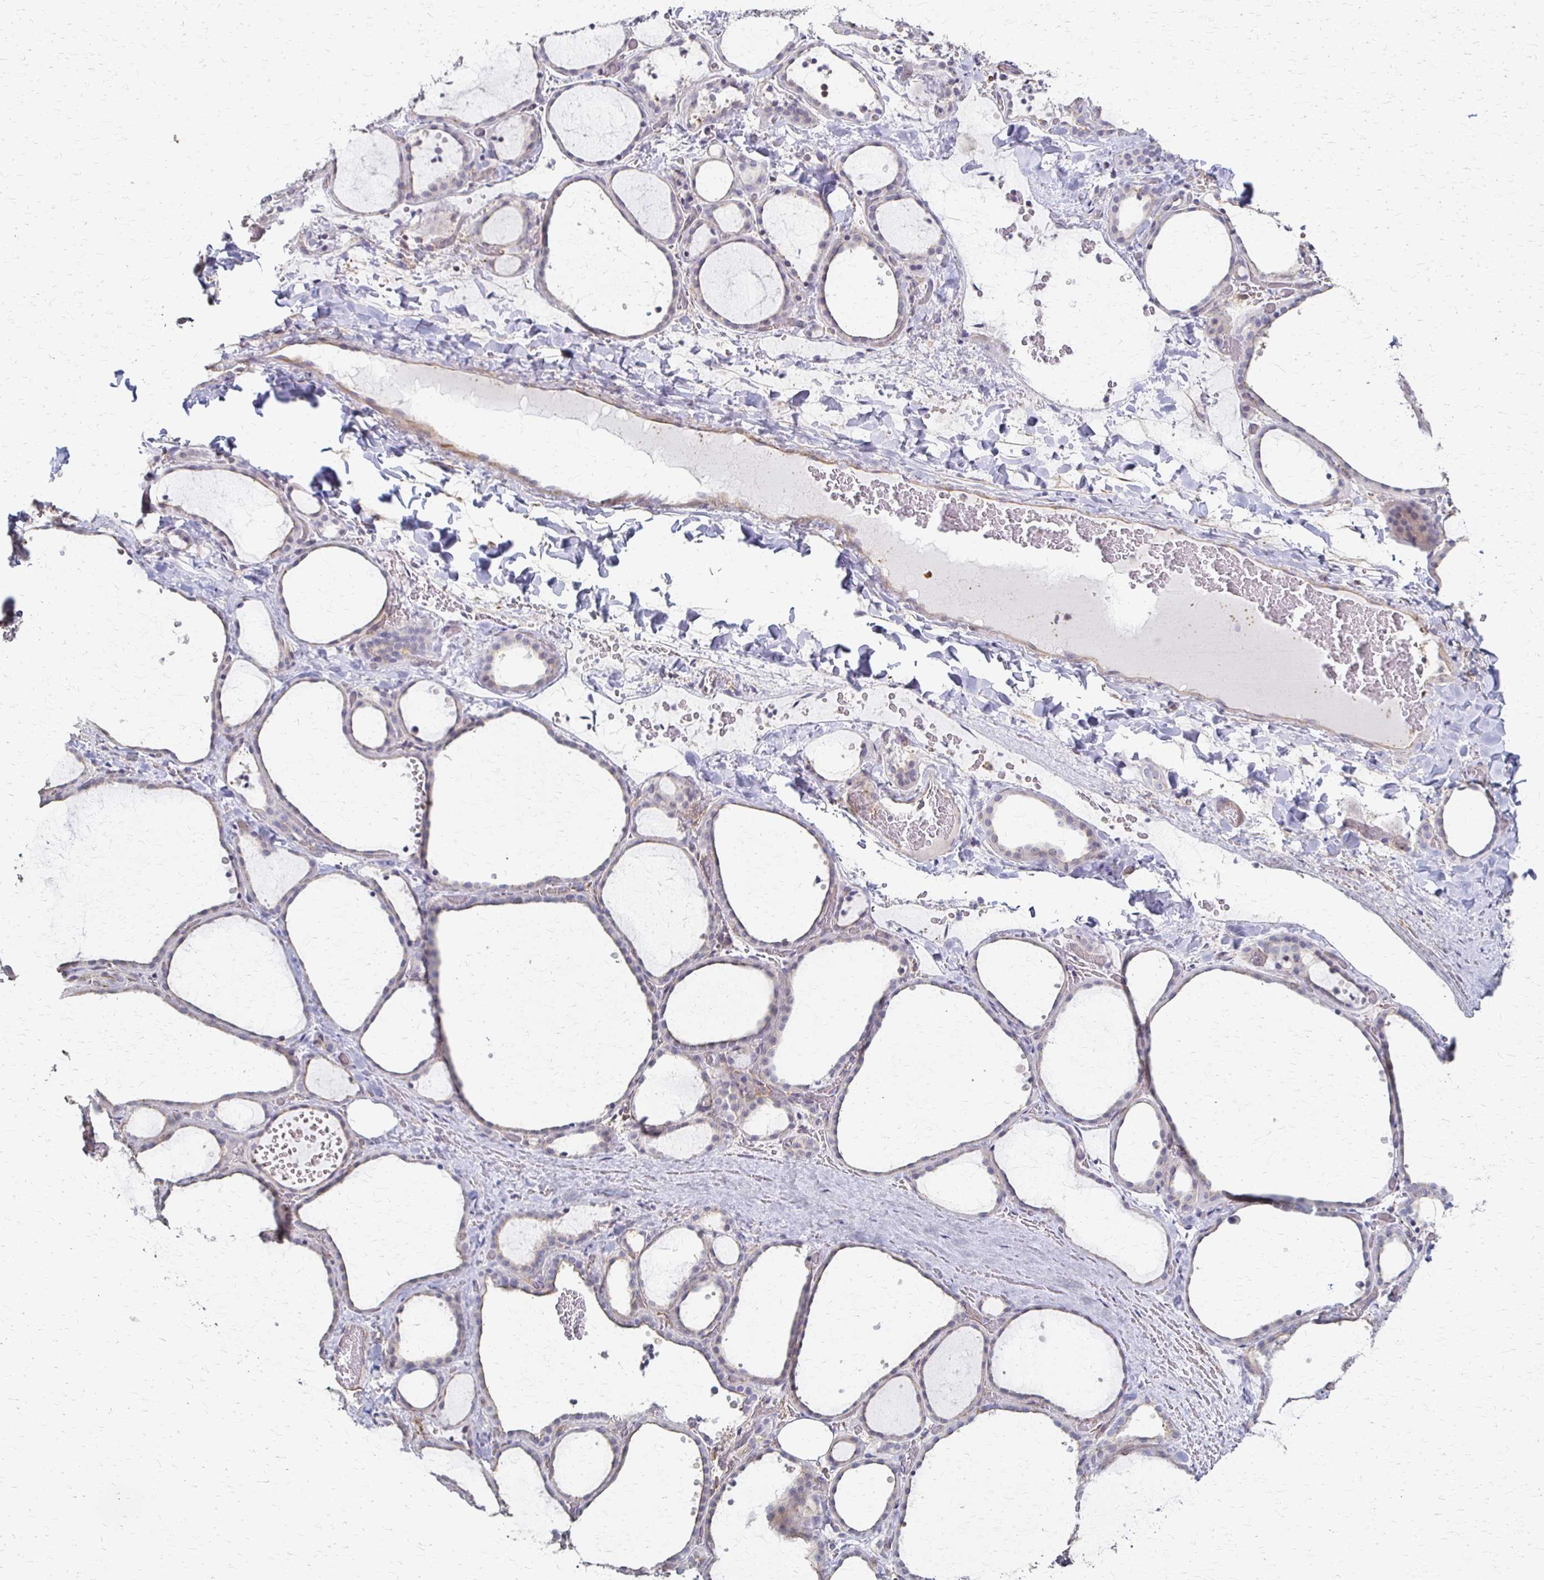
{"staining": {"intensity": "weak", "quantity": "<25%", "location": "cytoplasmic/membranous"}, "tissue": "thyroid gland", "cell_type": "Glandular cells", "image_type": "normal", "snomed": [{"axis": "morphology", "description": "Normal tissue, NOS"}, {"axis": "topography", "description": "Thyroid gland"}], "caption": "This is a photomicrograph of immunohistochemistry (IHC) staining of benign thyroid gland, which shows no expression in glandular cells. (IHC, brightfield microscopy, high magnification).", "gene": "C1QTNF7", "patient": {"sex": "female", "age": 36}}